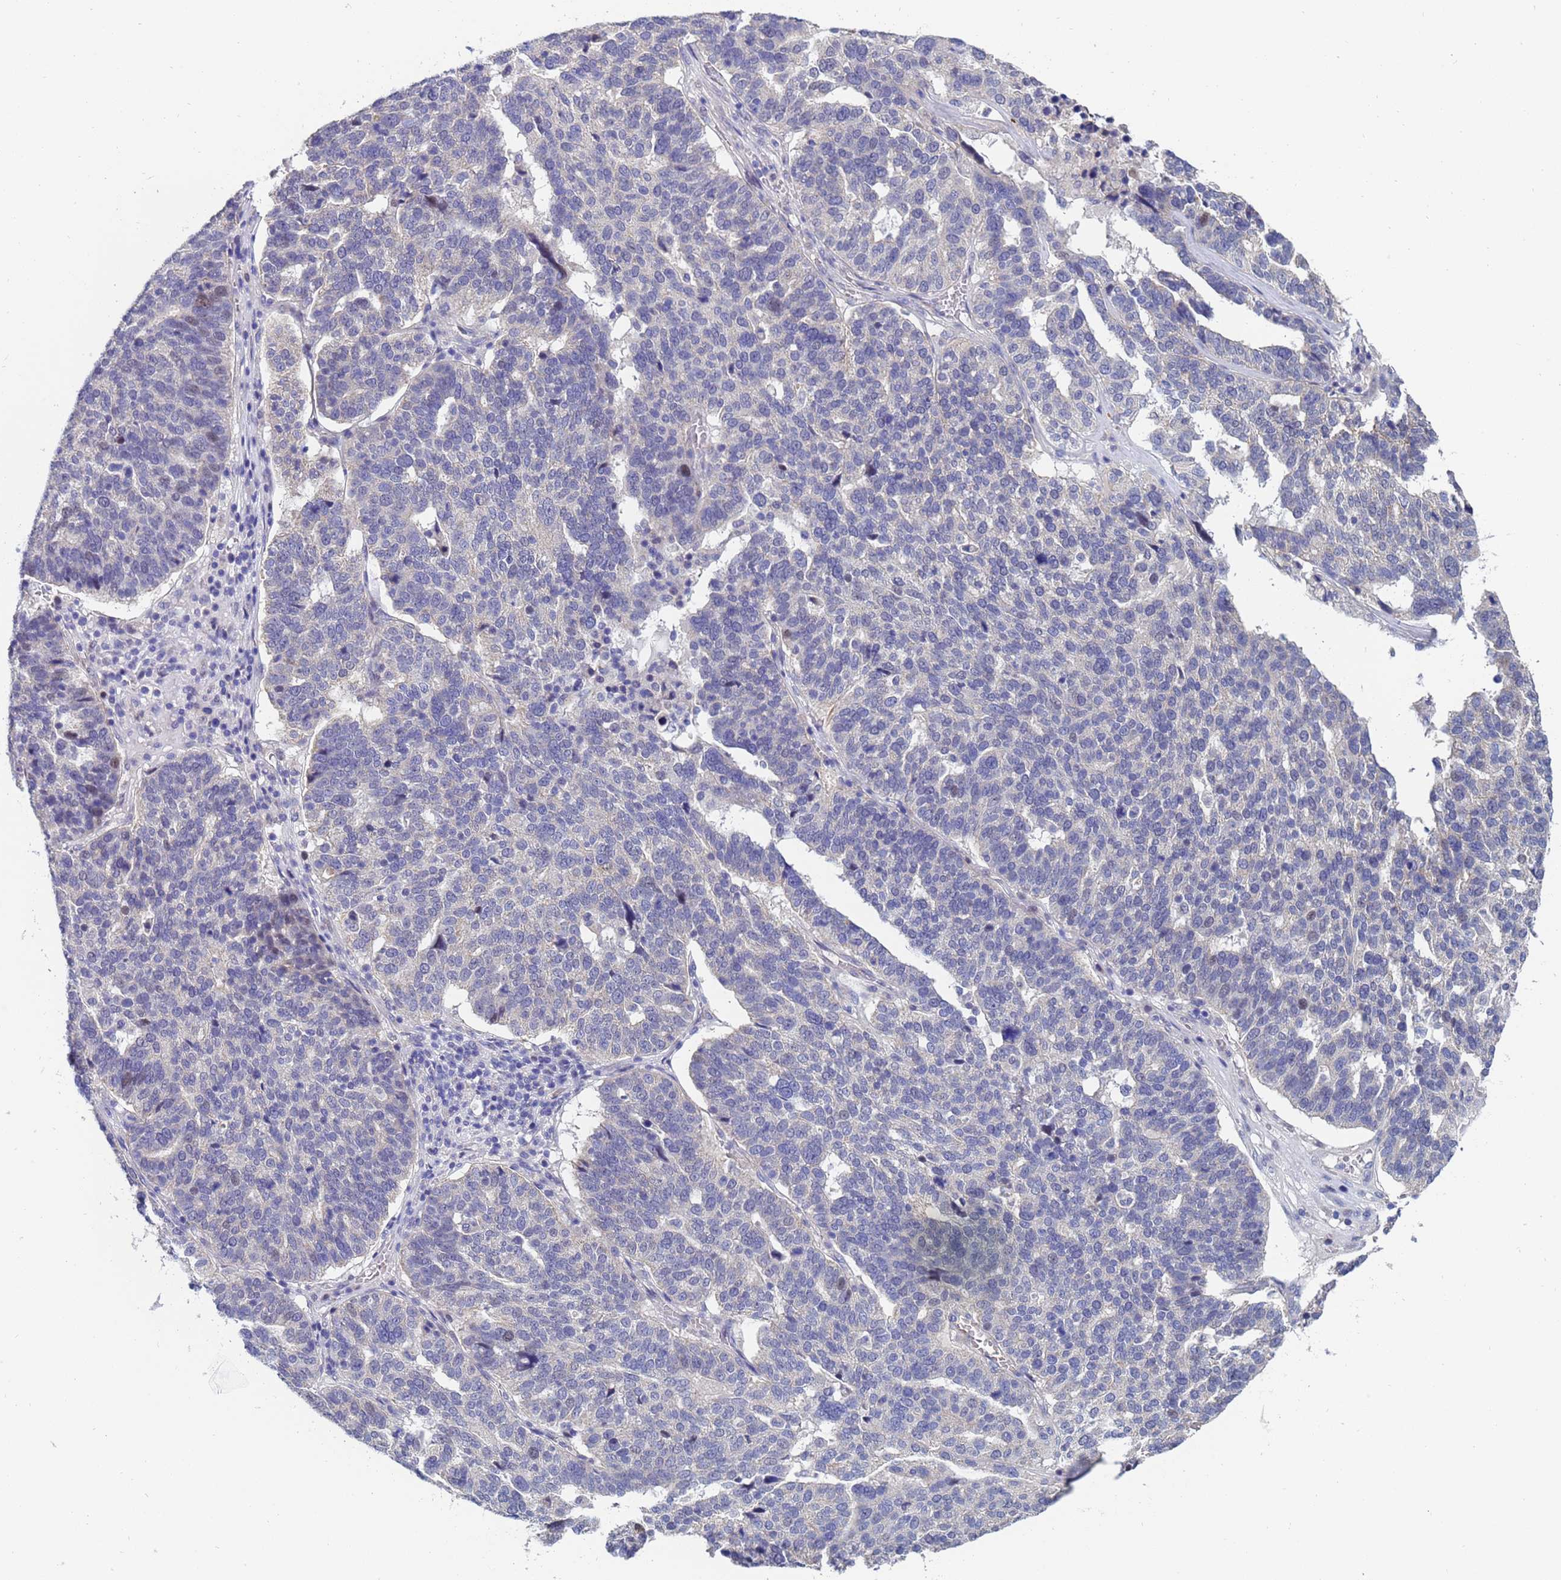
{"staining": {"intensity": "negative", "quantity": "none", "location": "none"}, "tissue": "ovarian cancer", "cell_type": "Tumor cells", "image_type": "cancer", "snomed": [{"axis": "morphology", "description": "Cystadenocarcinoma, serous, NOS"}, {"axis": "topography", "description": "Ovary"}], "caption": "Immunohistochemical staining of ovarian cancer shows no significant expression in tumor cells.", "gene": "IHO1", "patient": {"sex": "female", "age": 59}}